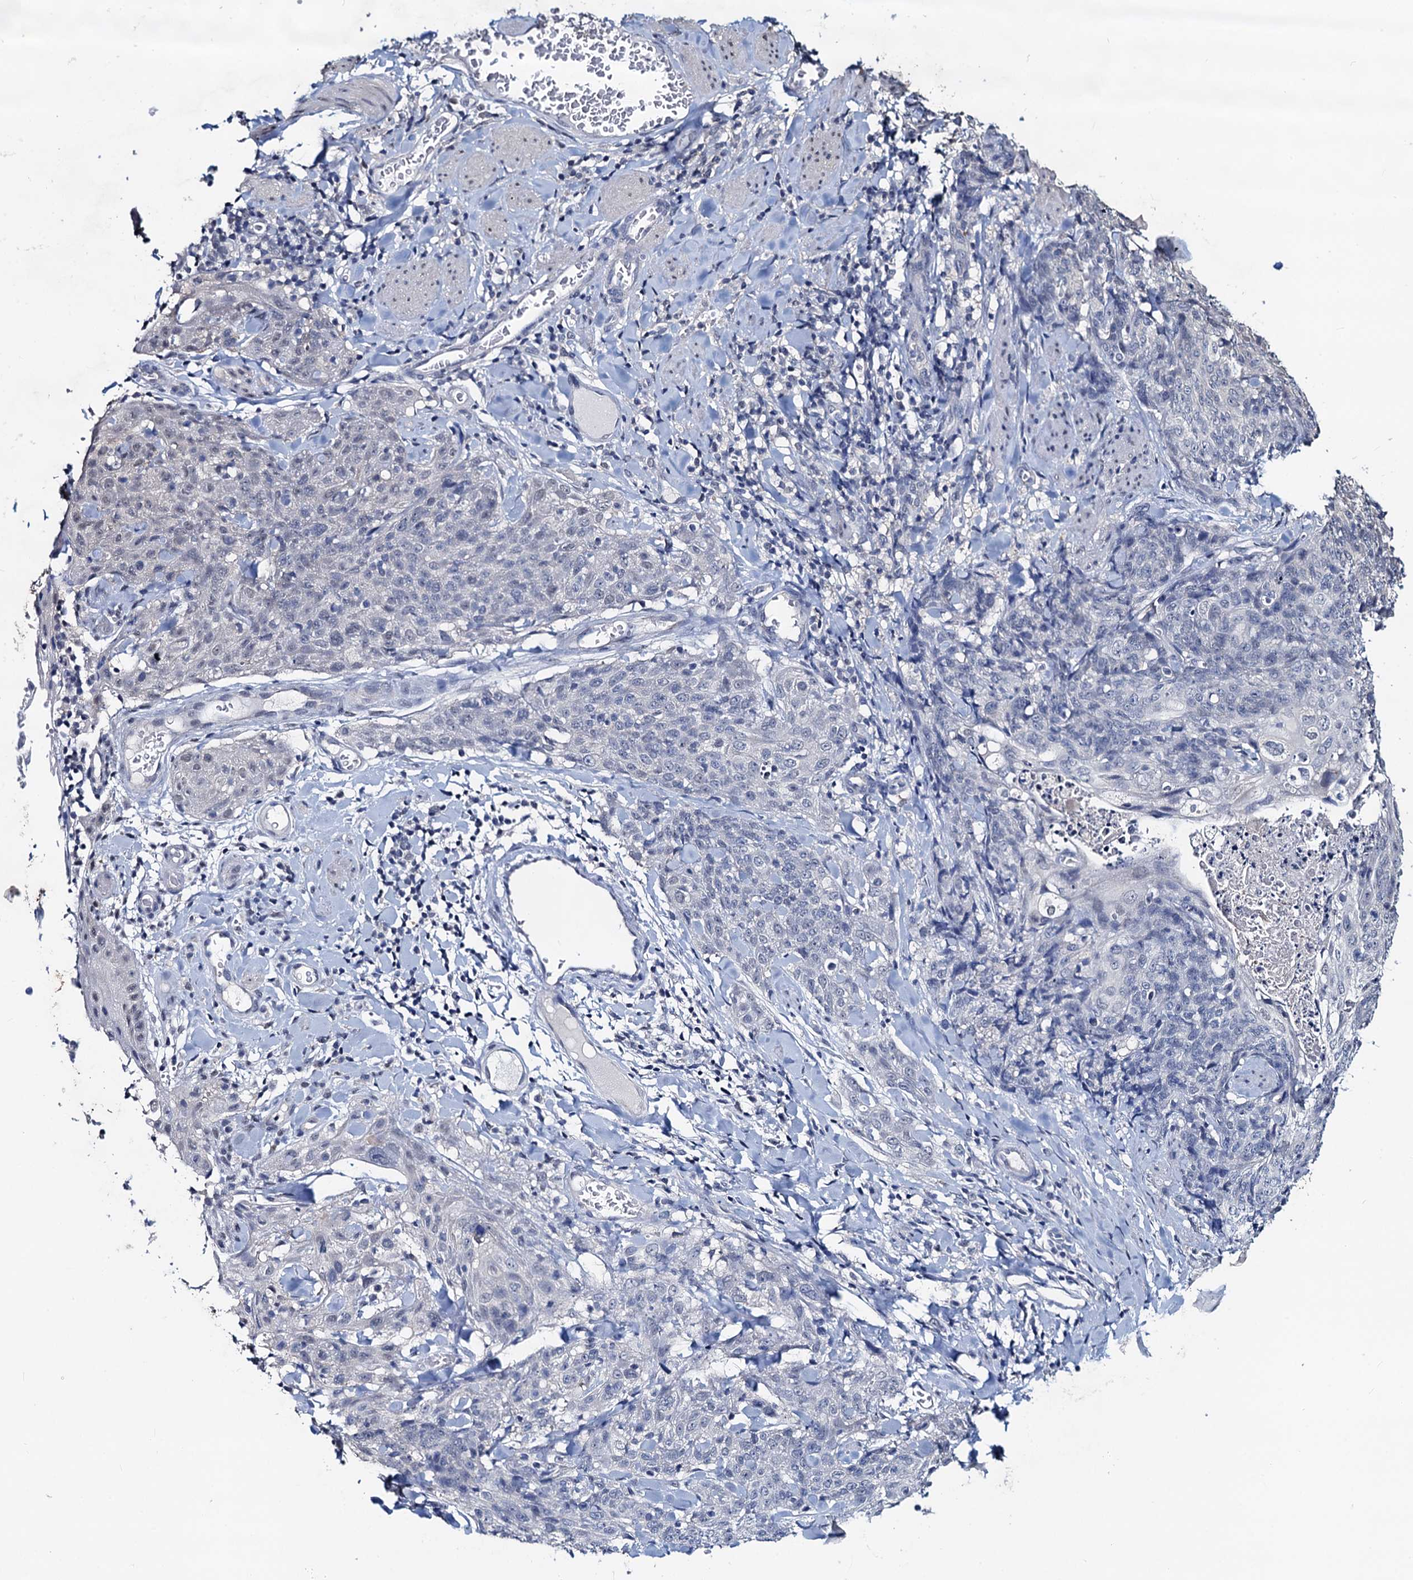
{"staining": {"intensity": "negative", "quantity": "none", "location": "none"}, "tissue": "skin cancer", "cell_type": "Tumor cells", "image_type": "cancer", "snomed": [{"axis": "morphology", "description": "Squamous cell carcinoma, NOS"}, {"axis": "topography", "description": "Skin"}, {"axis": "topography", "description": "Vulva"}], "caption": "Human skin cancer stained for a protein using IHC exhibits no expression in tumor cells.", "gene": "RTKN2", "patient": {"sex": "female", "age": 85}}